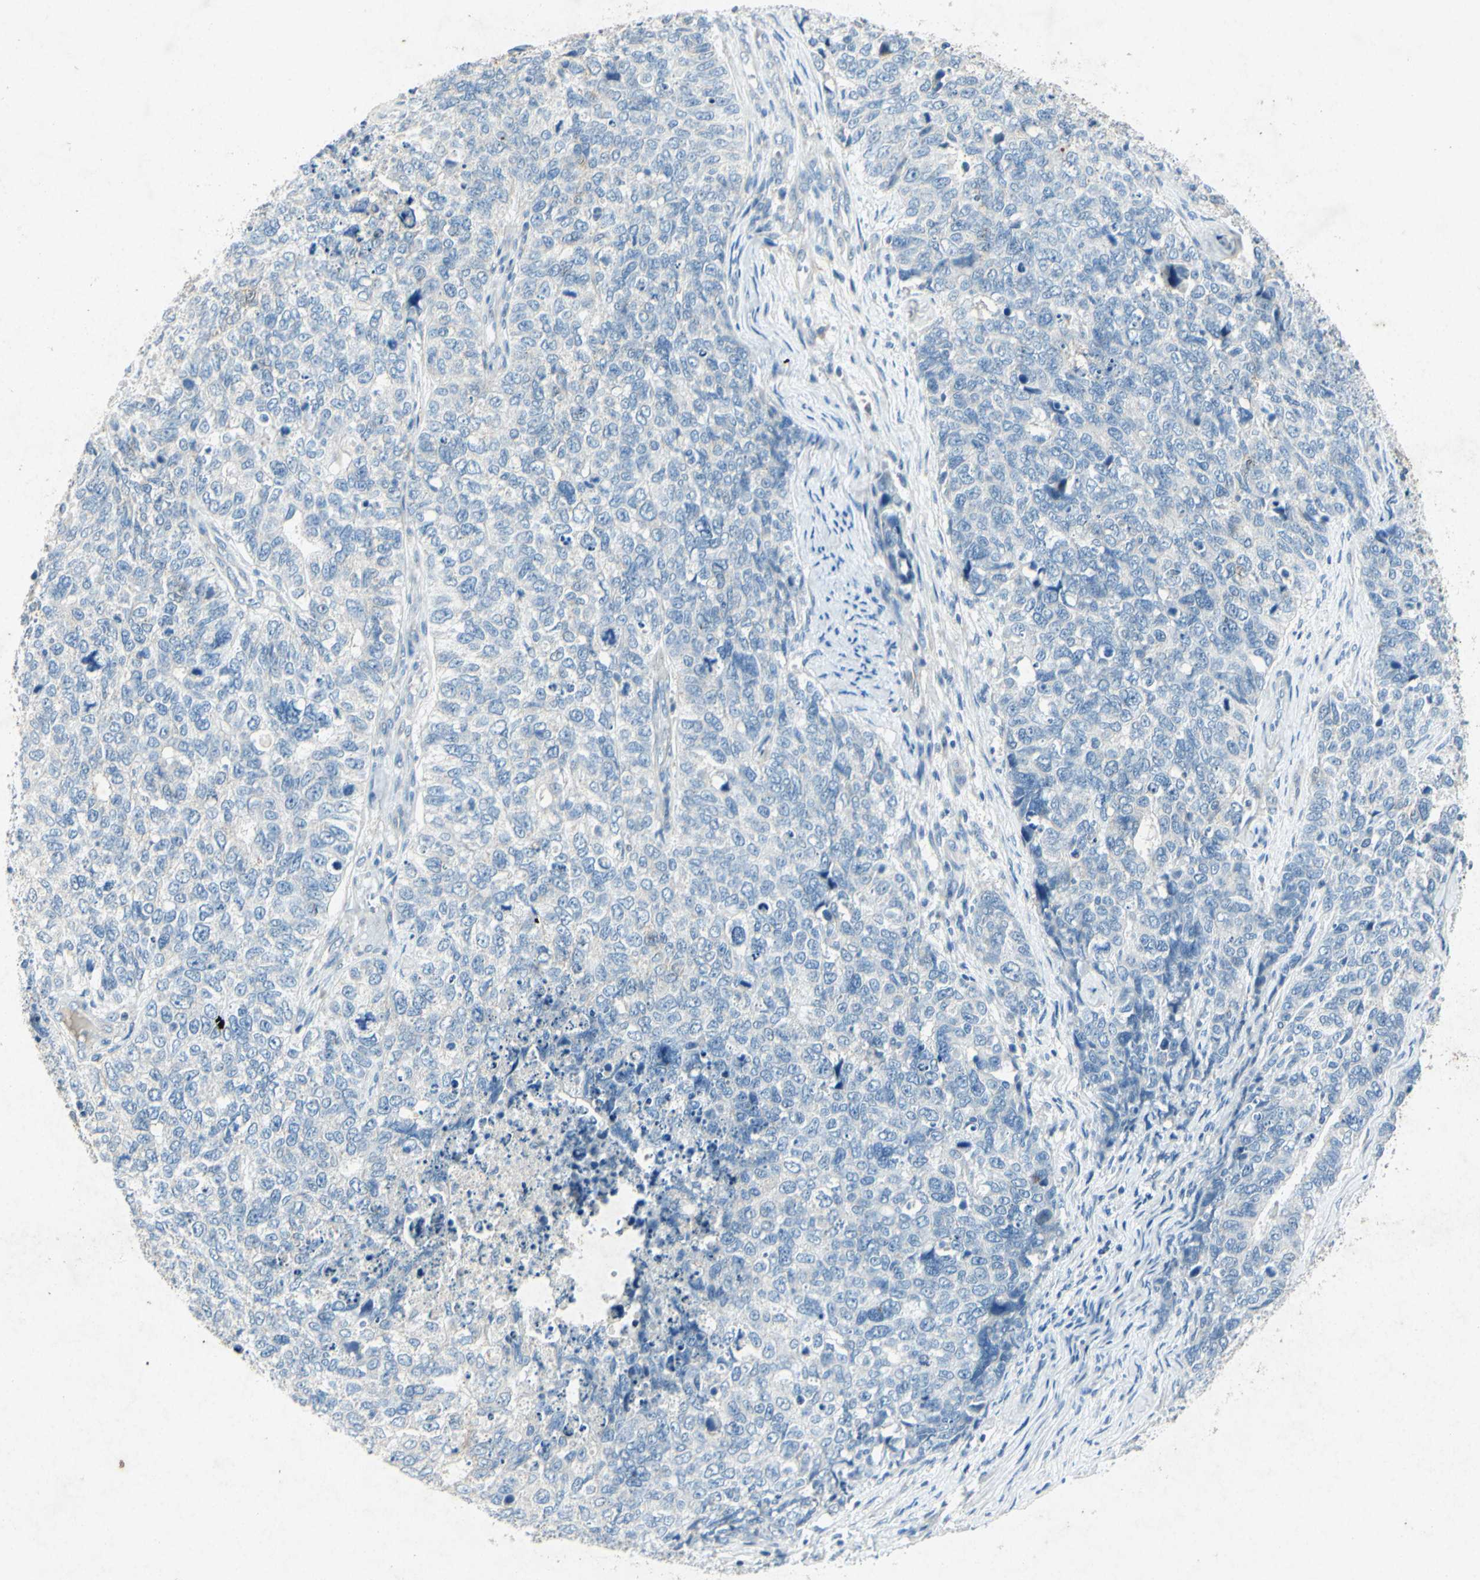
{"staining": {"intensity": "negative", "quantity": "none", "location": "none"}, "tissue": "cervical cancer", "cell_type": "Tumor cells", "image_type": "cancer", "snomed": [{"axis": "morphology", "description": "Squamous cell carcinoma, NOS"}, {"axis": "topography", "description": "Cervix"}], "caption": "The histopathology image demonstrates no staining of tumor cells in squamous cell carcinoma (cervical).", "gene": "SNAP91", "patient": {"sex": "female", "age": 63}}